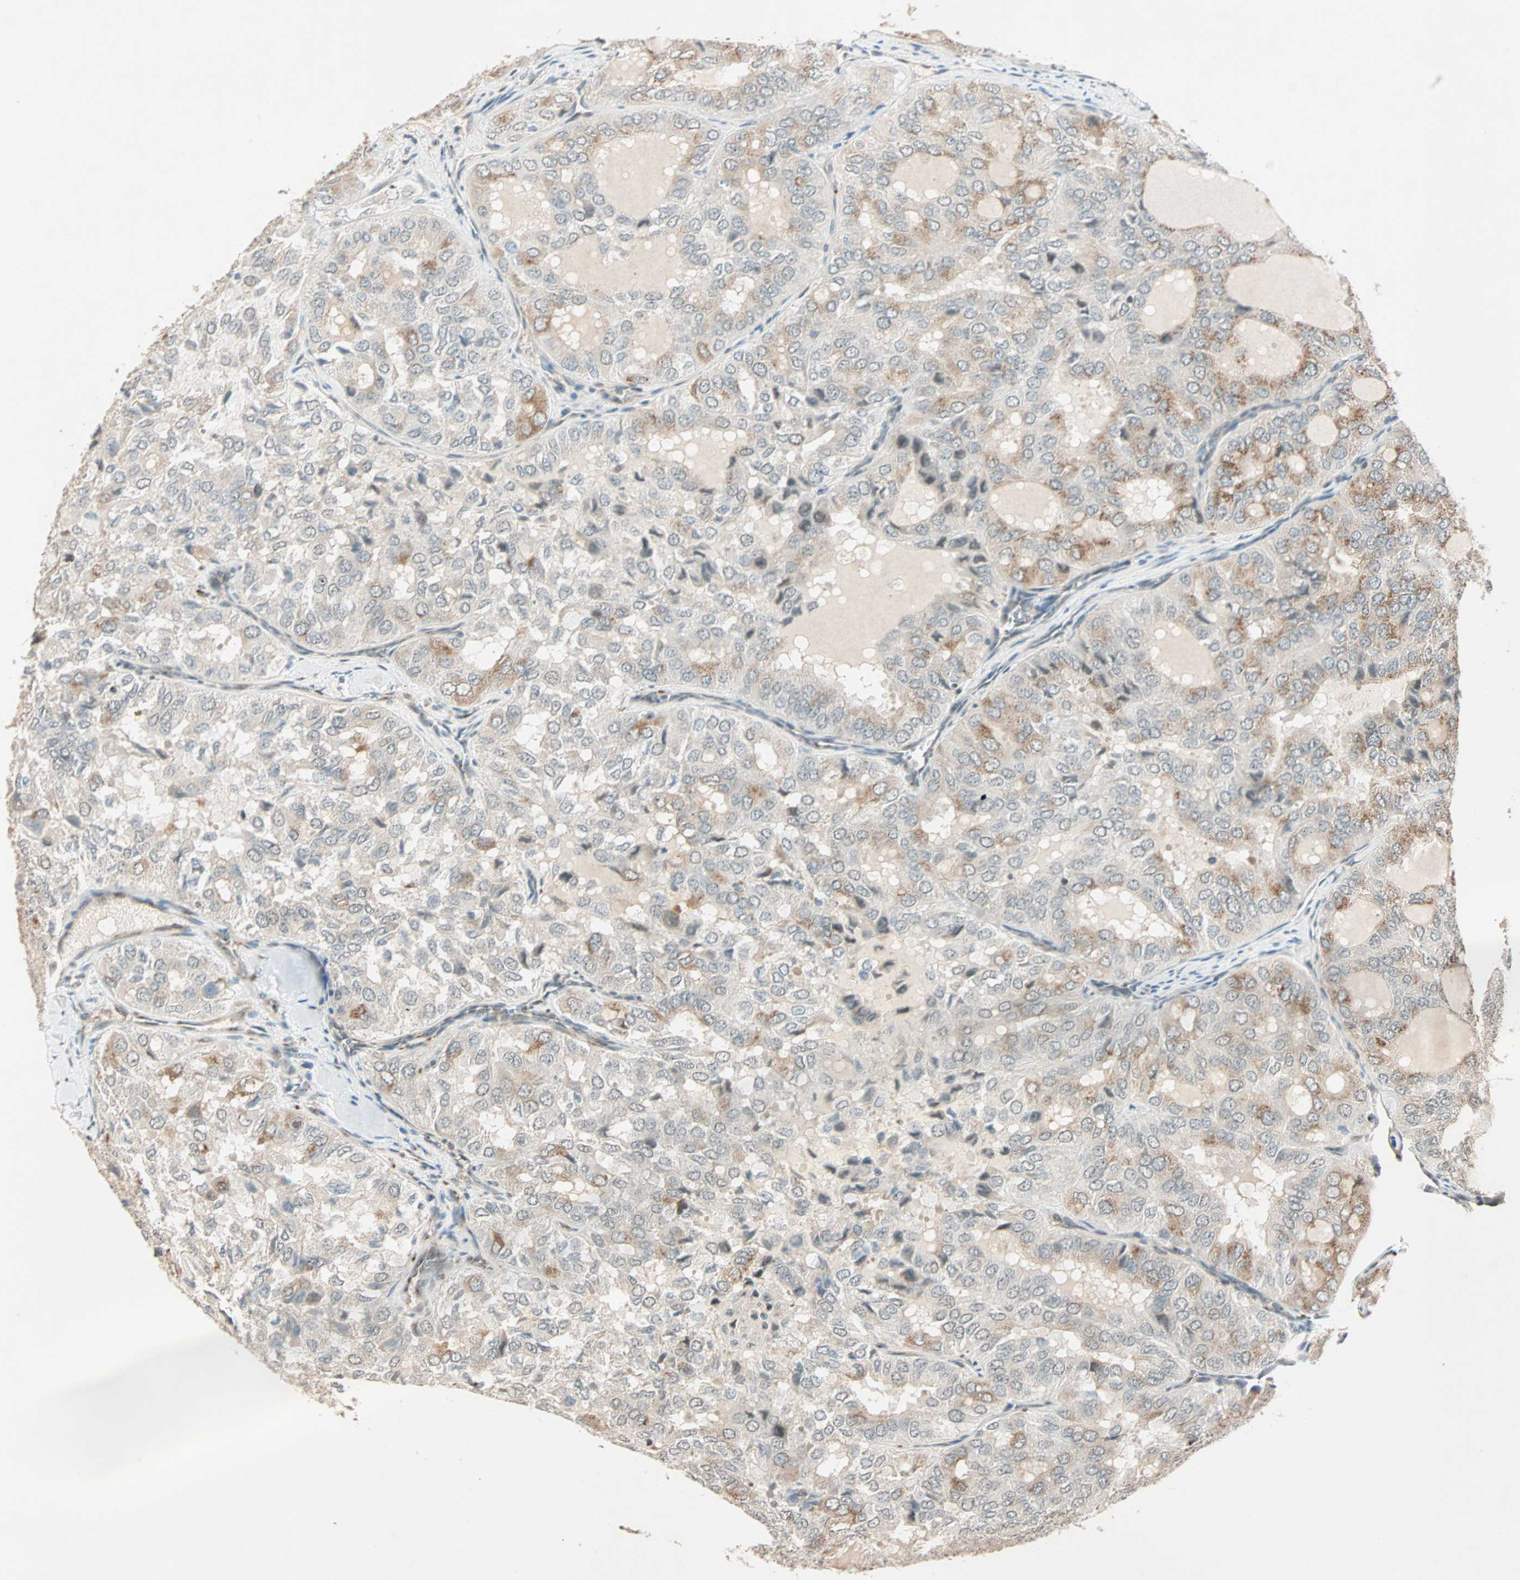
{"staining": {"intensity": "weak", "quantity": "<25%", "location": "cytoplasmic/membranous"}, "tissue": "thyroid cancer", "cell_type": "Tumor cells", "image_type": "cancer", "snomed": [{"axis": "morphology", "description": "Follicular adenoma carcinoma, NOS"}, {"axis": "topography", "description": "Thyroid gland"}], "caption": "Immunohistochemistry photomicrograph of neoplastic tissue: follicular adenoma carcinoma (thyroid) stained with DAB (3,3'-diaminobenzidine) exhibits no significant protein staining in tumor cells. The staining was performed using DAB to visualize the protein expression in brown, while the nuclei were stained in blue with hematoxylin (Magnification: 20x).", "gene": "PRDM2", "patient": {"sex": "male", "age": 75}}